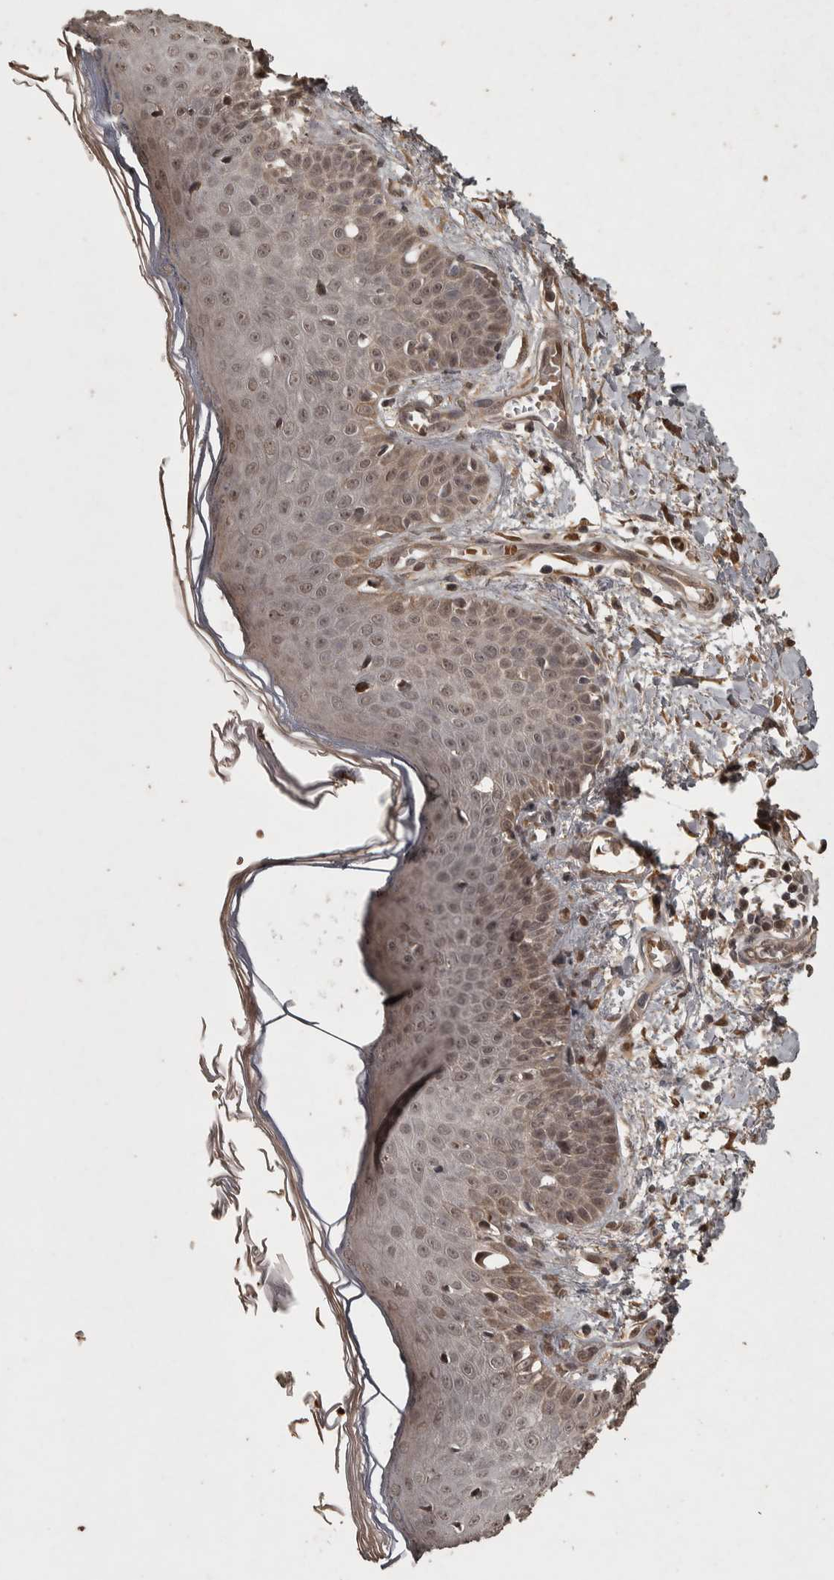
{"staining": {"intensity": "moderate", "quantity": ">75%", "location": "cytoplasmic/membranous"}, "tissue": "skin", "cell_type": "Fibroblasts", "image_type": "normal", "snomed": [{"axis": "morphology", "description": "Normal tissue, NOS"}, {"axis": "morphology", "description": "Inflammation, NOS"}, {"axis": "topography", "description": "Skin"}], "caption": "Human skin stained with a brown dye displays moderate cytoplasmic/membranous positive staining in about >75% of fibroblasts.", "gene": "ACO1", "patient": {"sex": "female", "age": 44}}